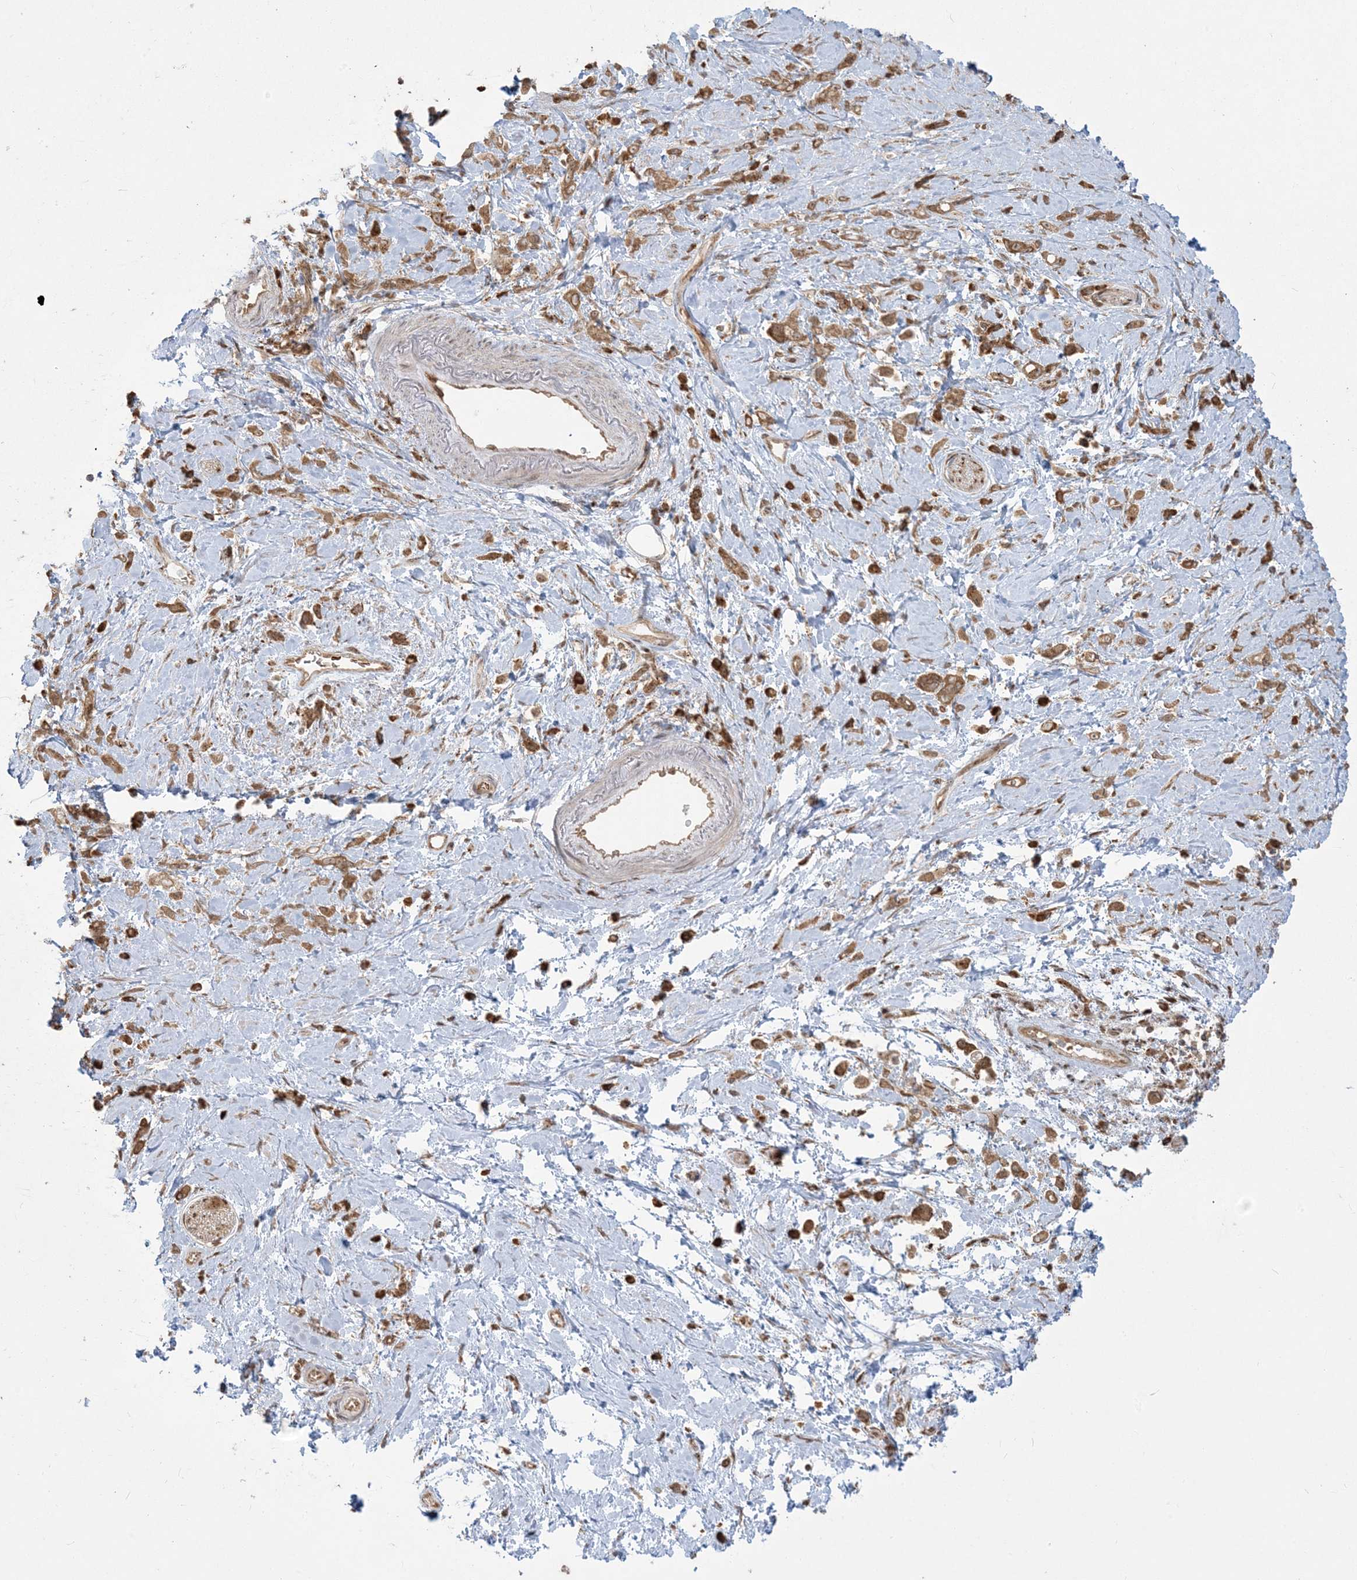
{"staining": {"intensity": "moderate", "quantity": ">75%", "location": "cytoplasmic/membranous"}, "tissue": "stomach cancer", "cell_type": "Tumor cells", "image_type": "cancer", "snomed": [{"axis": "morphology", "description": "Adenocarcinoma, NOS"}, {"axis": "topography", "description": "Stomach"}], "caption": "A micrograph showing moderate cytoplasmic/membranous staining in approximately >75% of tumor cells in stomach cancer, as visualized by brown immunohistochemical staining.", "gene": "ABCF3", "patient": {"sex": "female", "age": 60}}